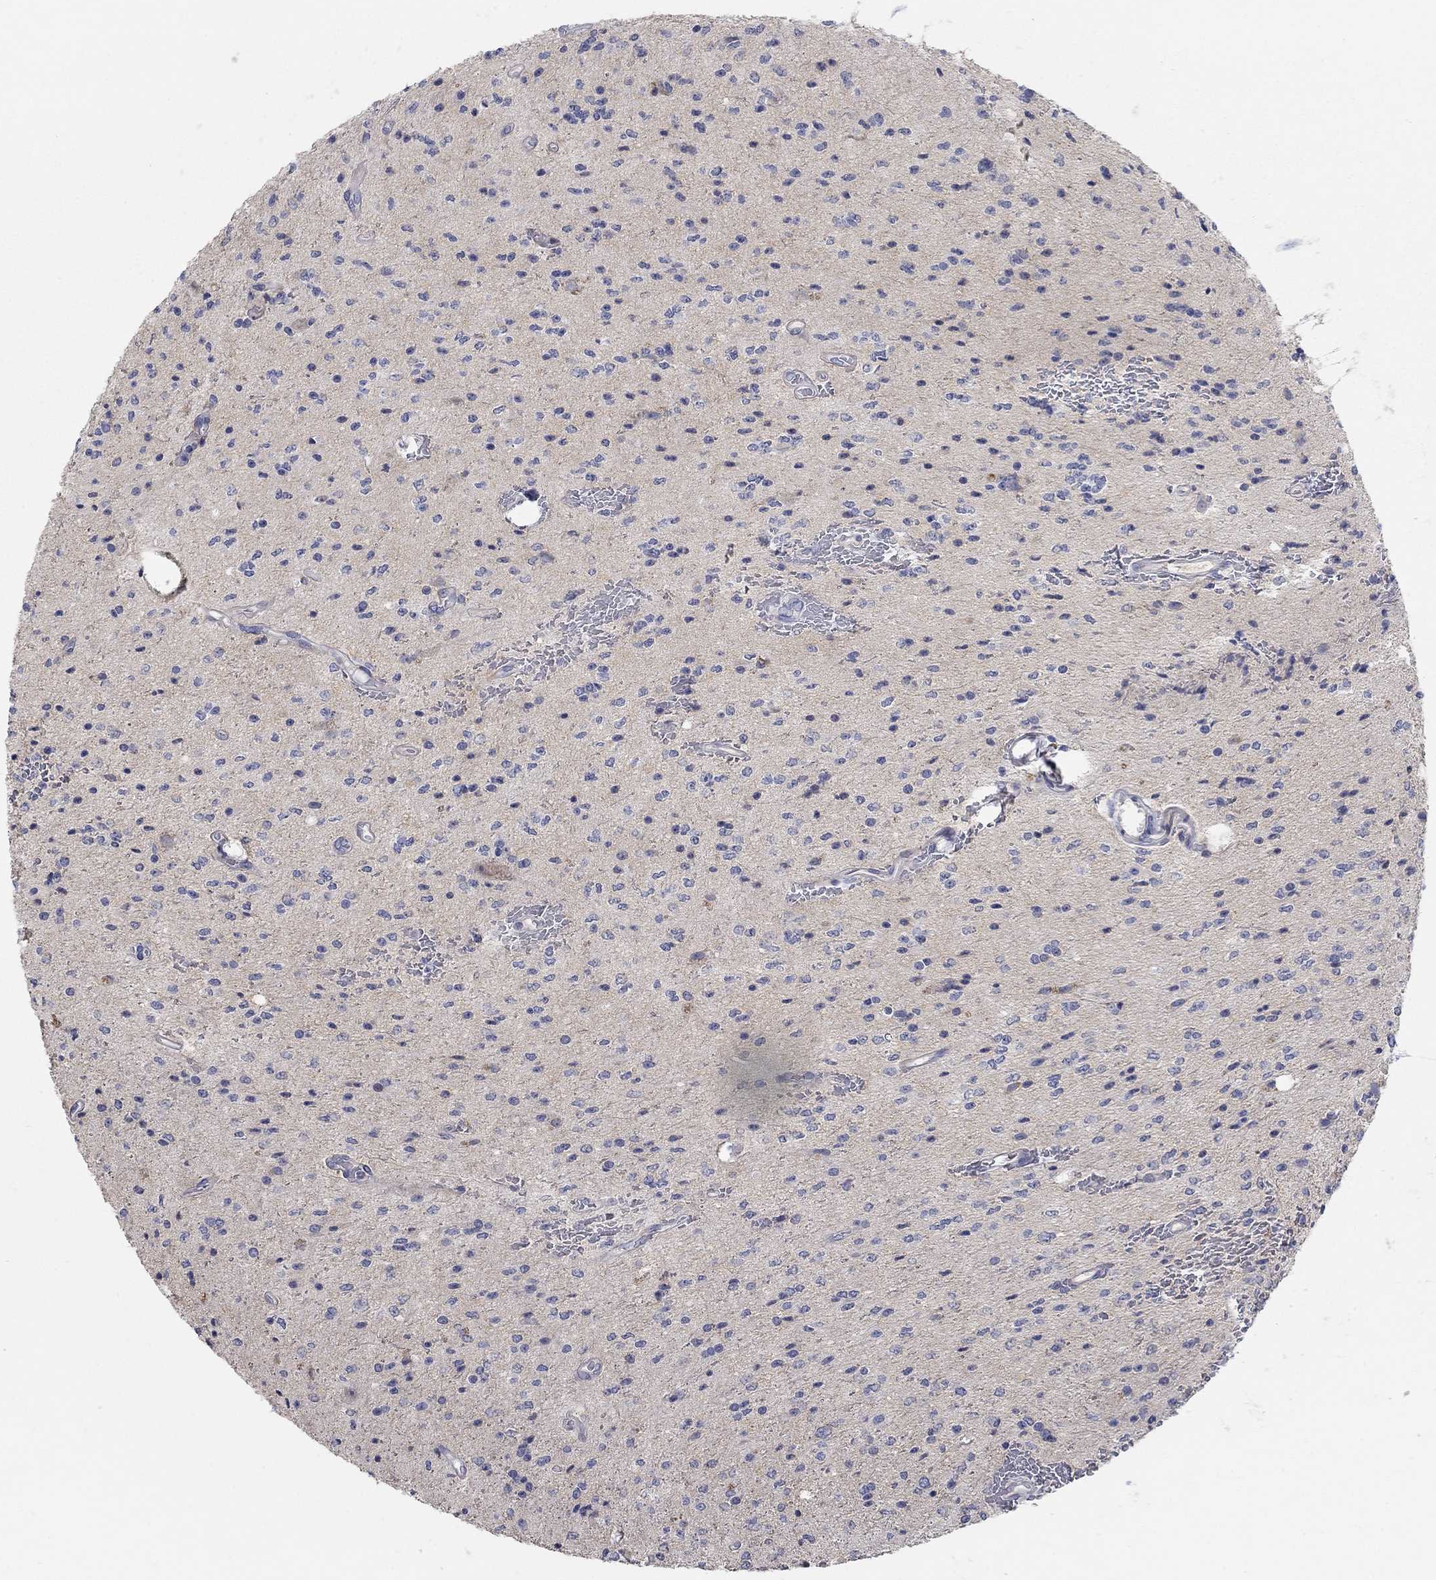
{"staining": {"intensity": "negative", "quantity": "none", "location": "none"}, "tissue": "glioma", "cell_type": "Tumor cells", "image_type": "cancer", "snomed": [{"axis": "morphology", "description": "Glioma, malignant, Low grade"}, {"axis": "topography", "description": "Brain"}], "caption": "Immunohistochemistry micrograph of neoplastic tissue: glioma stained with DAB exhibits no significant protein staining in tumor cells.", "gene": "TMEM249", "patient": {"sex": "male", "age": 67}}